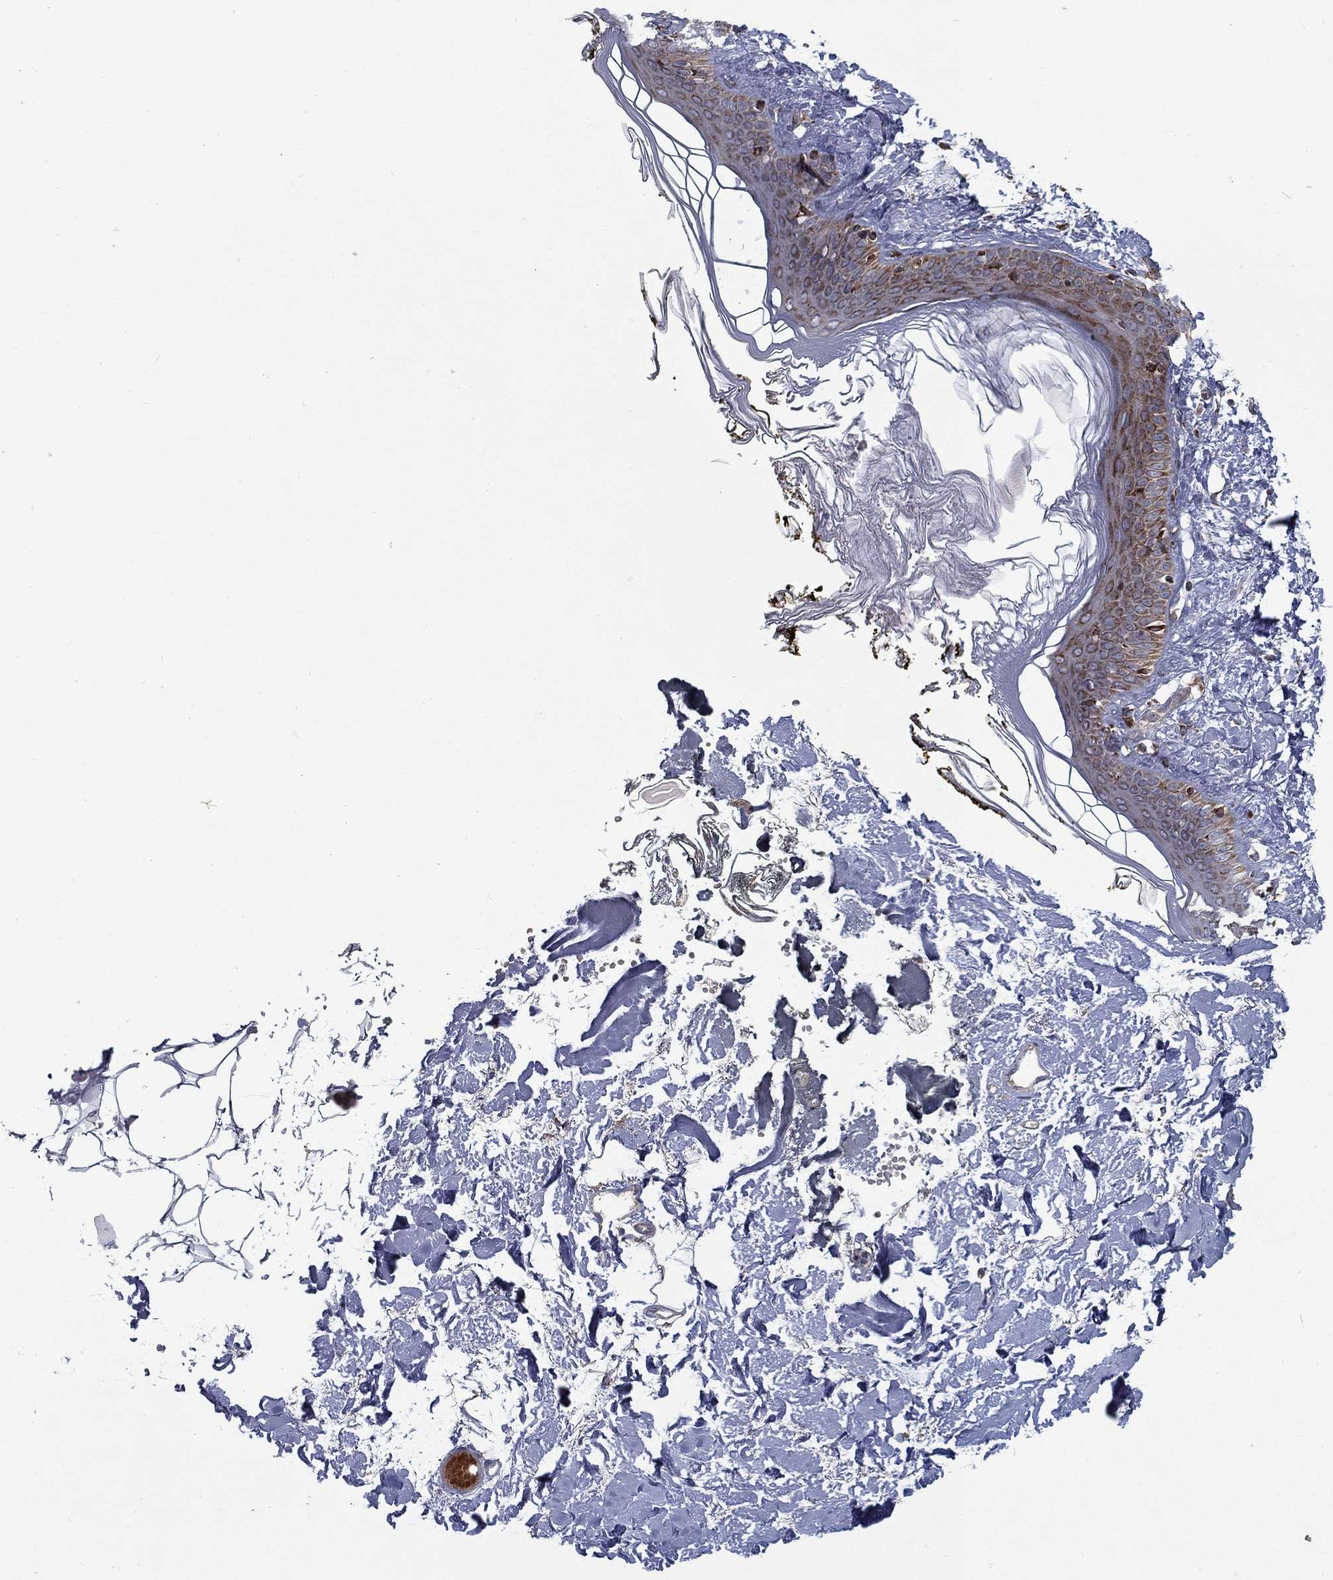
{"staining": {"intensity": "strong", "quantity": "<25%", "location": "cytoplasmic/membranous"}, "tissue": "skin", "cell_type": "Fibroblasts", "image_type": "normal", "snomed": [{"axis": "morphology", "description": "Normal tissue, NOS"}, {"axis": "topography", "description": "Skin"}], "caption": "Immunohistochemical staining of unremarkable human skin displays <25% levels of strong cytoplasmic/membranous protein positivity in approximately <25% of fibroblasts.", "gene": "MT", "patient": {"sex": "female", "age": 34}}